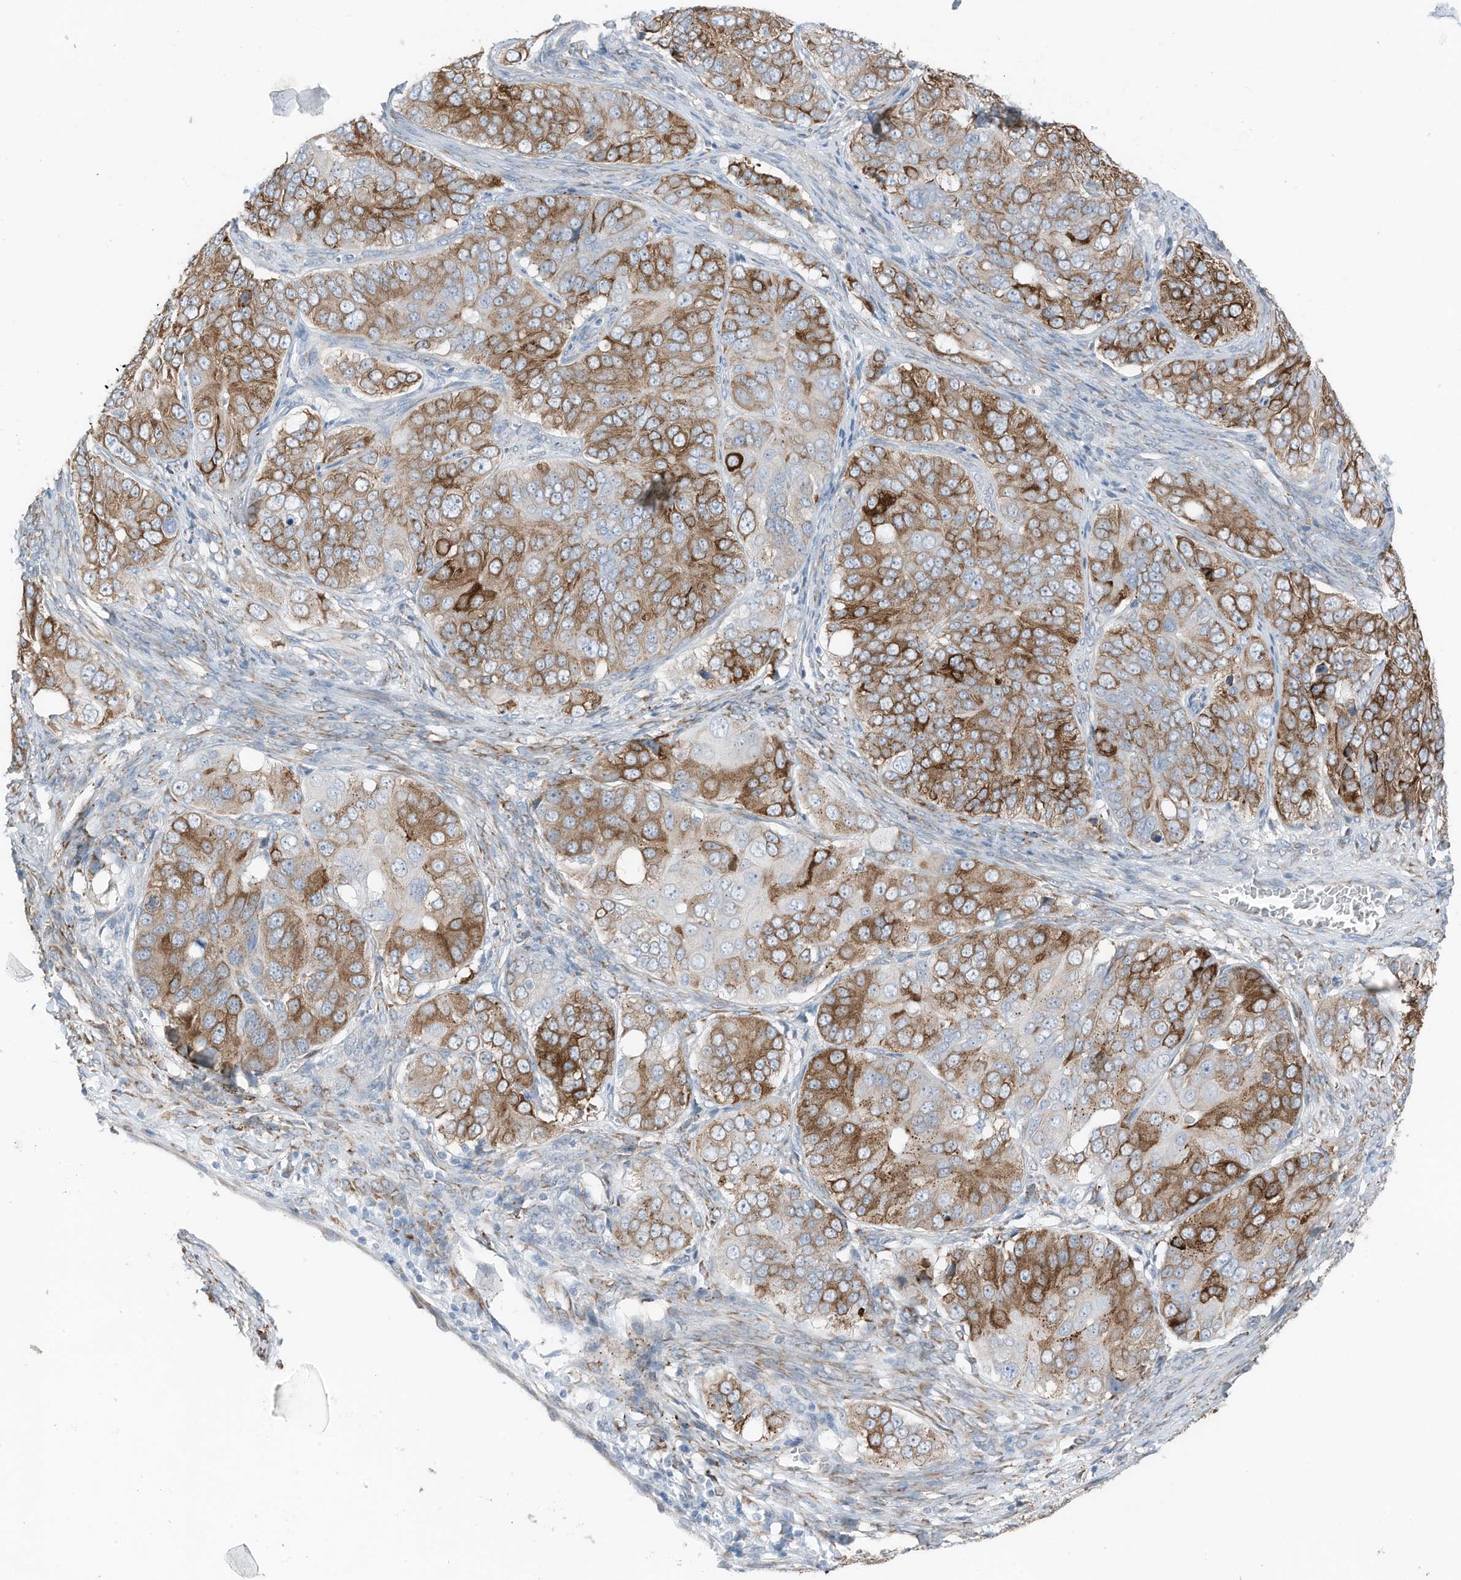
{"staining": {"intensity": "moderate", "quantity": ">75%", "location": "cytoplasmic/membranous"}, "tissue": "ovarian cancer", "cell_type": "Tumor cells", "image_type": "cancer", "snomed": [{"axis": "morphology", "description": "Carcinoma, endometroid"}, {"axis": "topography", "description": "Ovary"}], "caption": "This image demonstrates IHC staining of ovarian cancer (endometroid carcinoma), with medium moderate cytoplasmic/membranous staining in about >75% of tumor cells.", "gene": "ARHGEF33", "patient": {"sex": "female", "age": 51}}